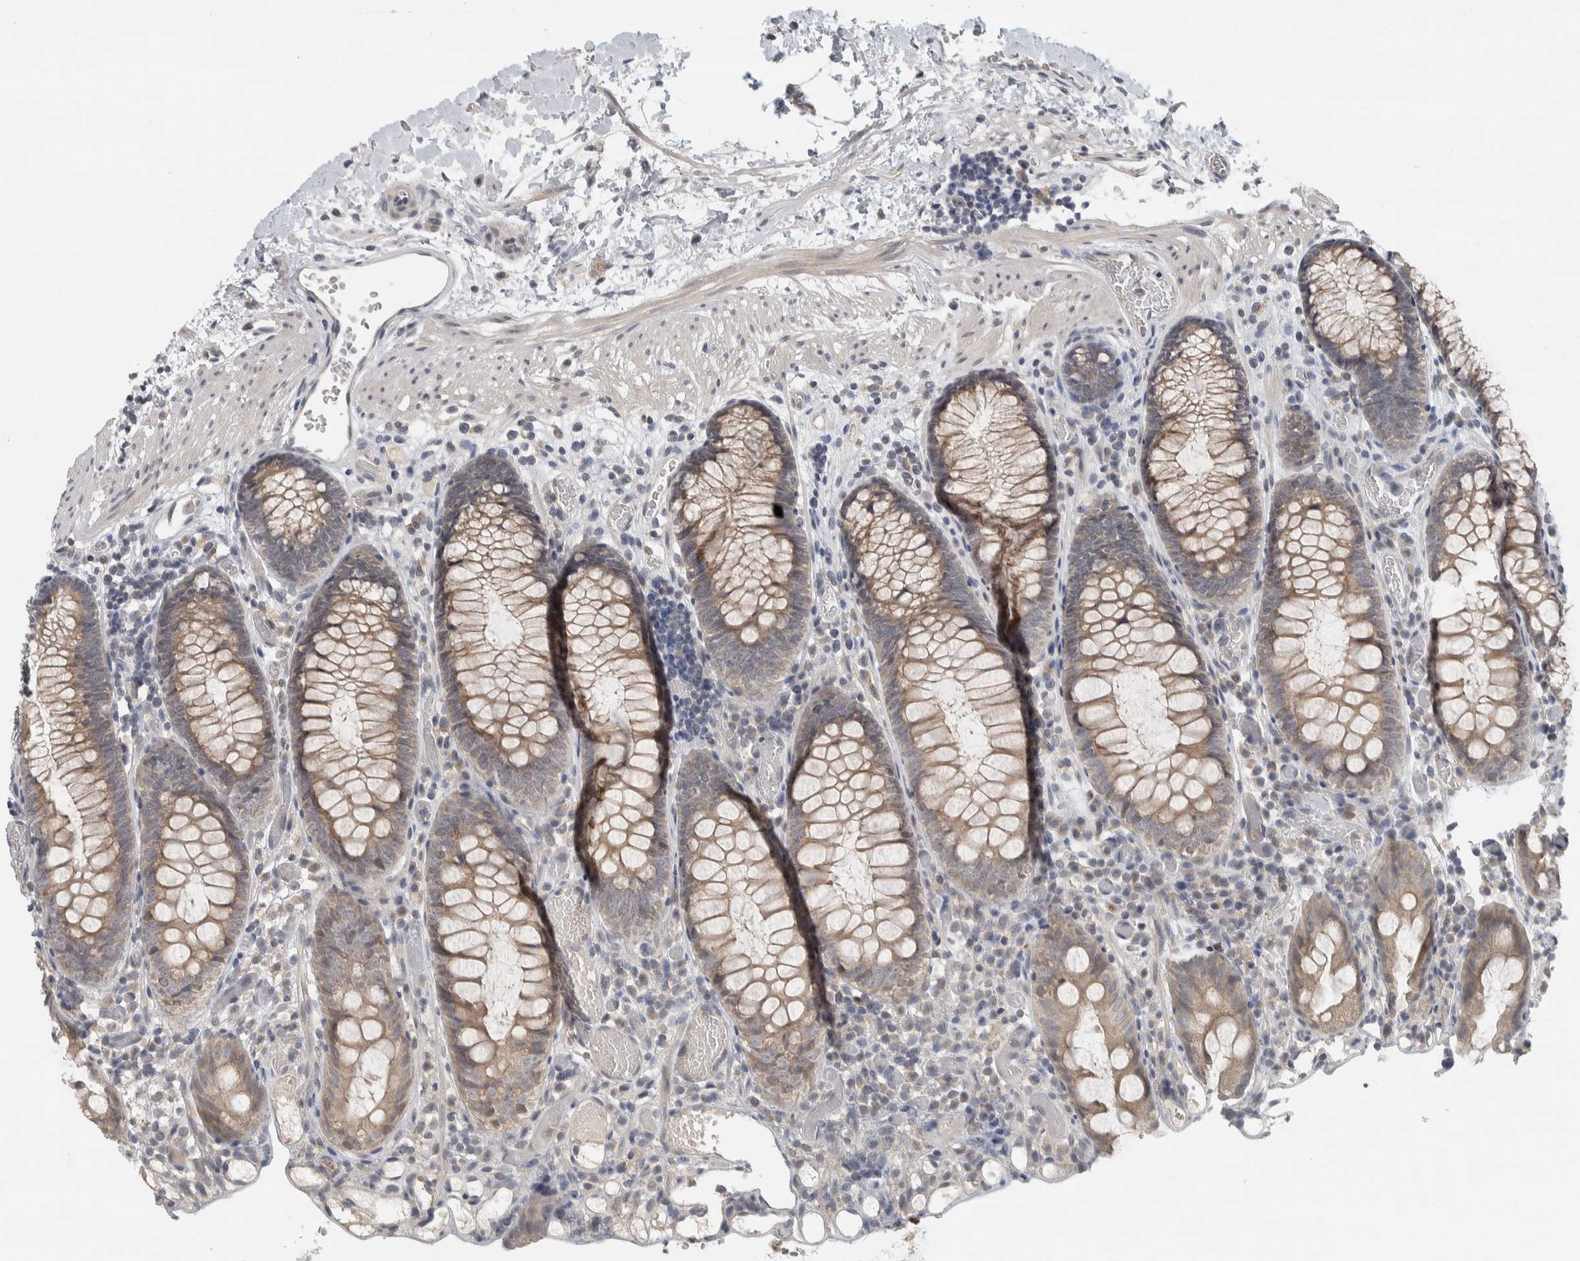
{"staining": {"intensity": "weak", "quantity": ">75%", "location": "cytoplasmic/membranous"}, "tissue": "colon", "cell_type": "Endothelial cells", "image_type": "normal", "snomed": [{"axis": "morphology", "description": "Normal tissue, NOS"}, {"axis": "topography", "description": "Colon"}], "caption": "Protein analysis of normal colon exhibits weak cytoplasmic/membranous staining in approximately >75% of endothelial cells. The protein is stained brown, and the nuclei are stained in blue (DAB (3,3'-diaminobenzidine) IHC with brightfield microscopy, high magnification).", "gene": "AFP", "patient": {"sex": "male", "age": 14}}